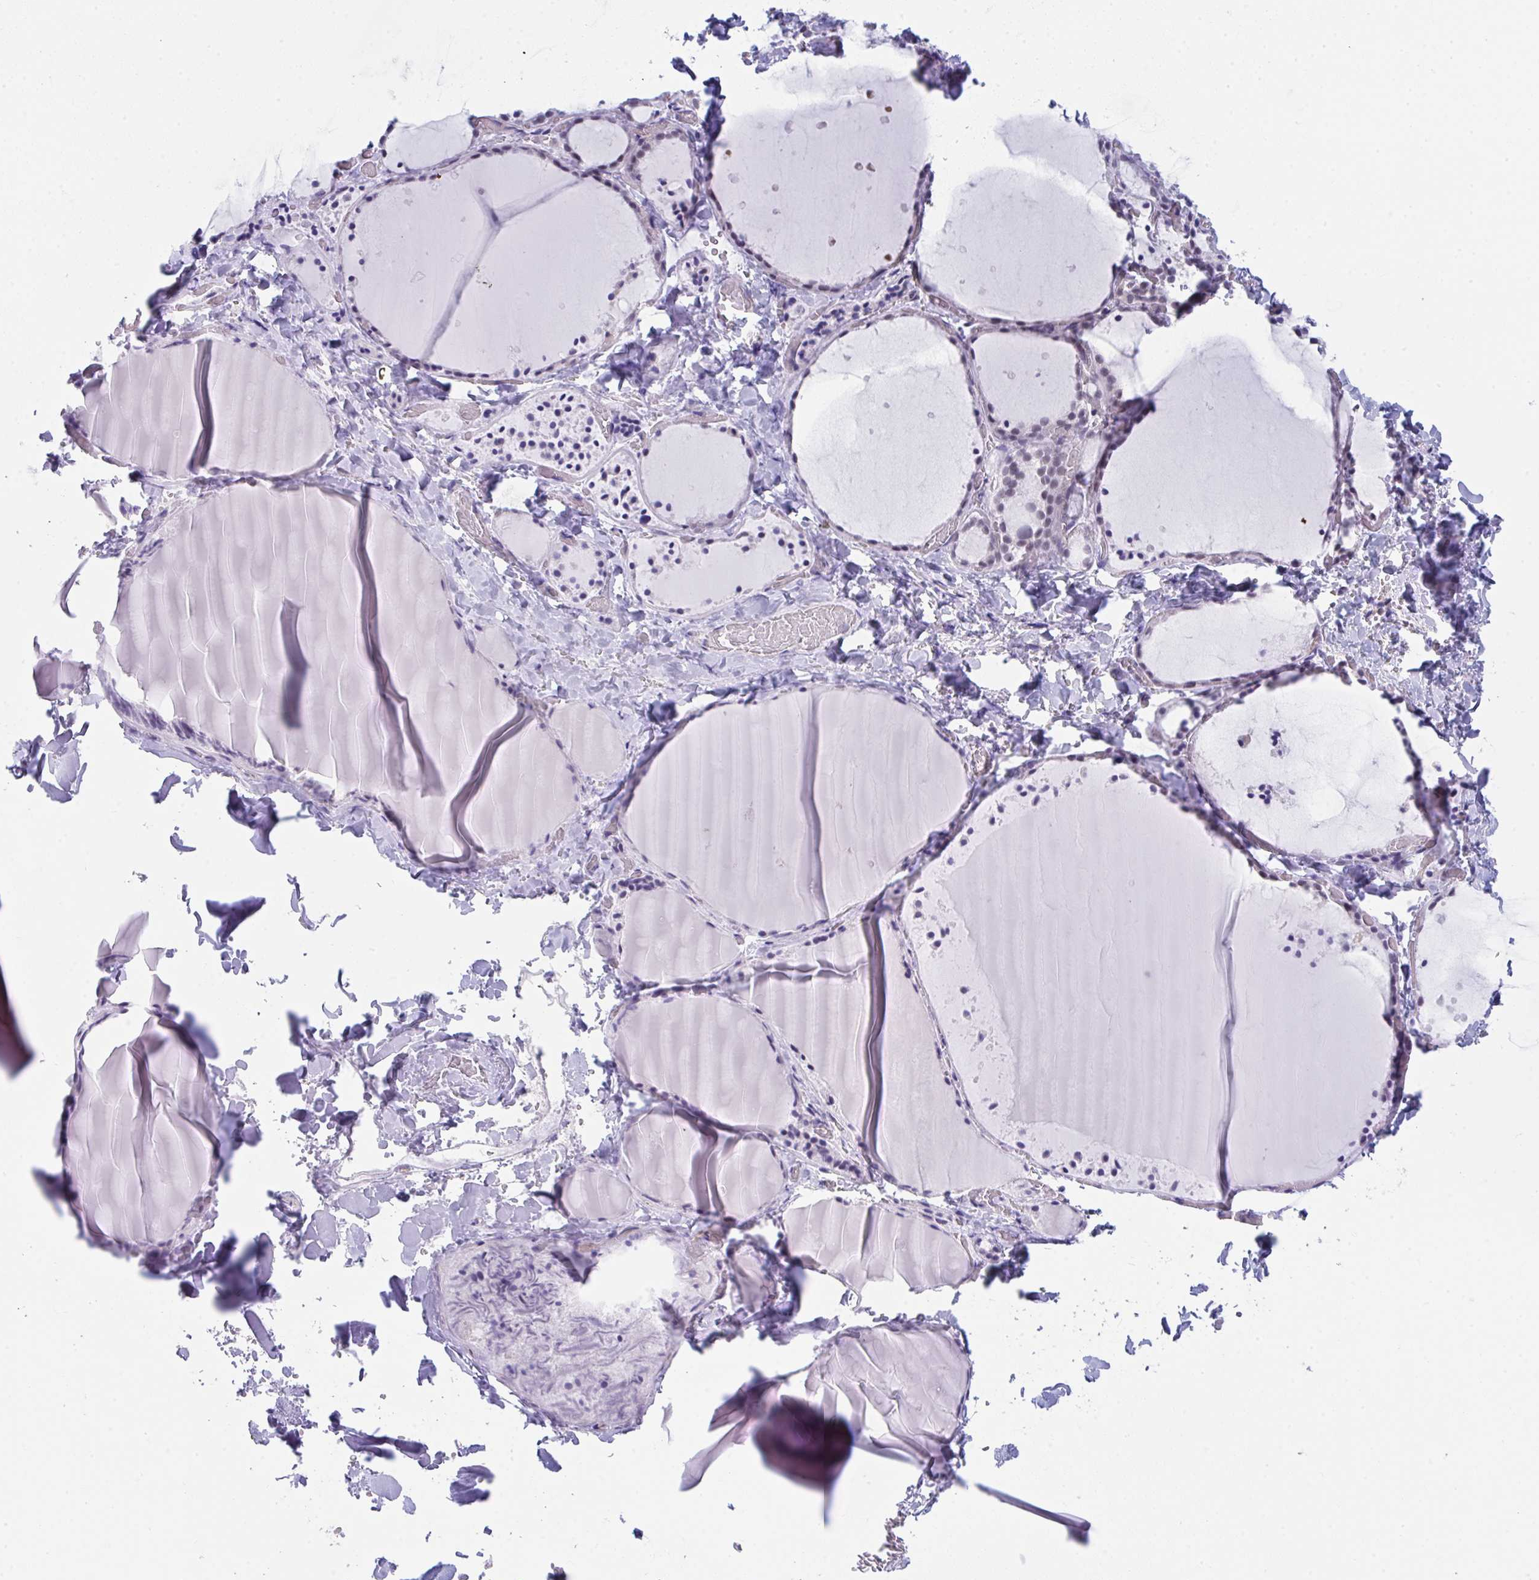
{"staining": {"intensity": "negative", "quantity": "none", "location": "none"}, "tissue": "thyroid gland", "cell_type": "Glandular cells", "image_type": "normal", "snomed": [{"axis": "morphology", "description": "Normal tissue, NOS"}, {"axis": "topography", "description": "Thyroid gland"}], "caption": "Immunohistochemistry (IHC) of benign human thyroid gland demonstrates no staining in glandular cells.", "gene": "CDK13", "patient": {"sex": "female", "age": 36}}